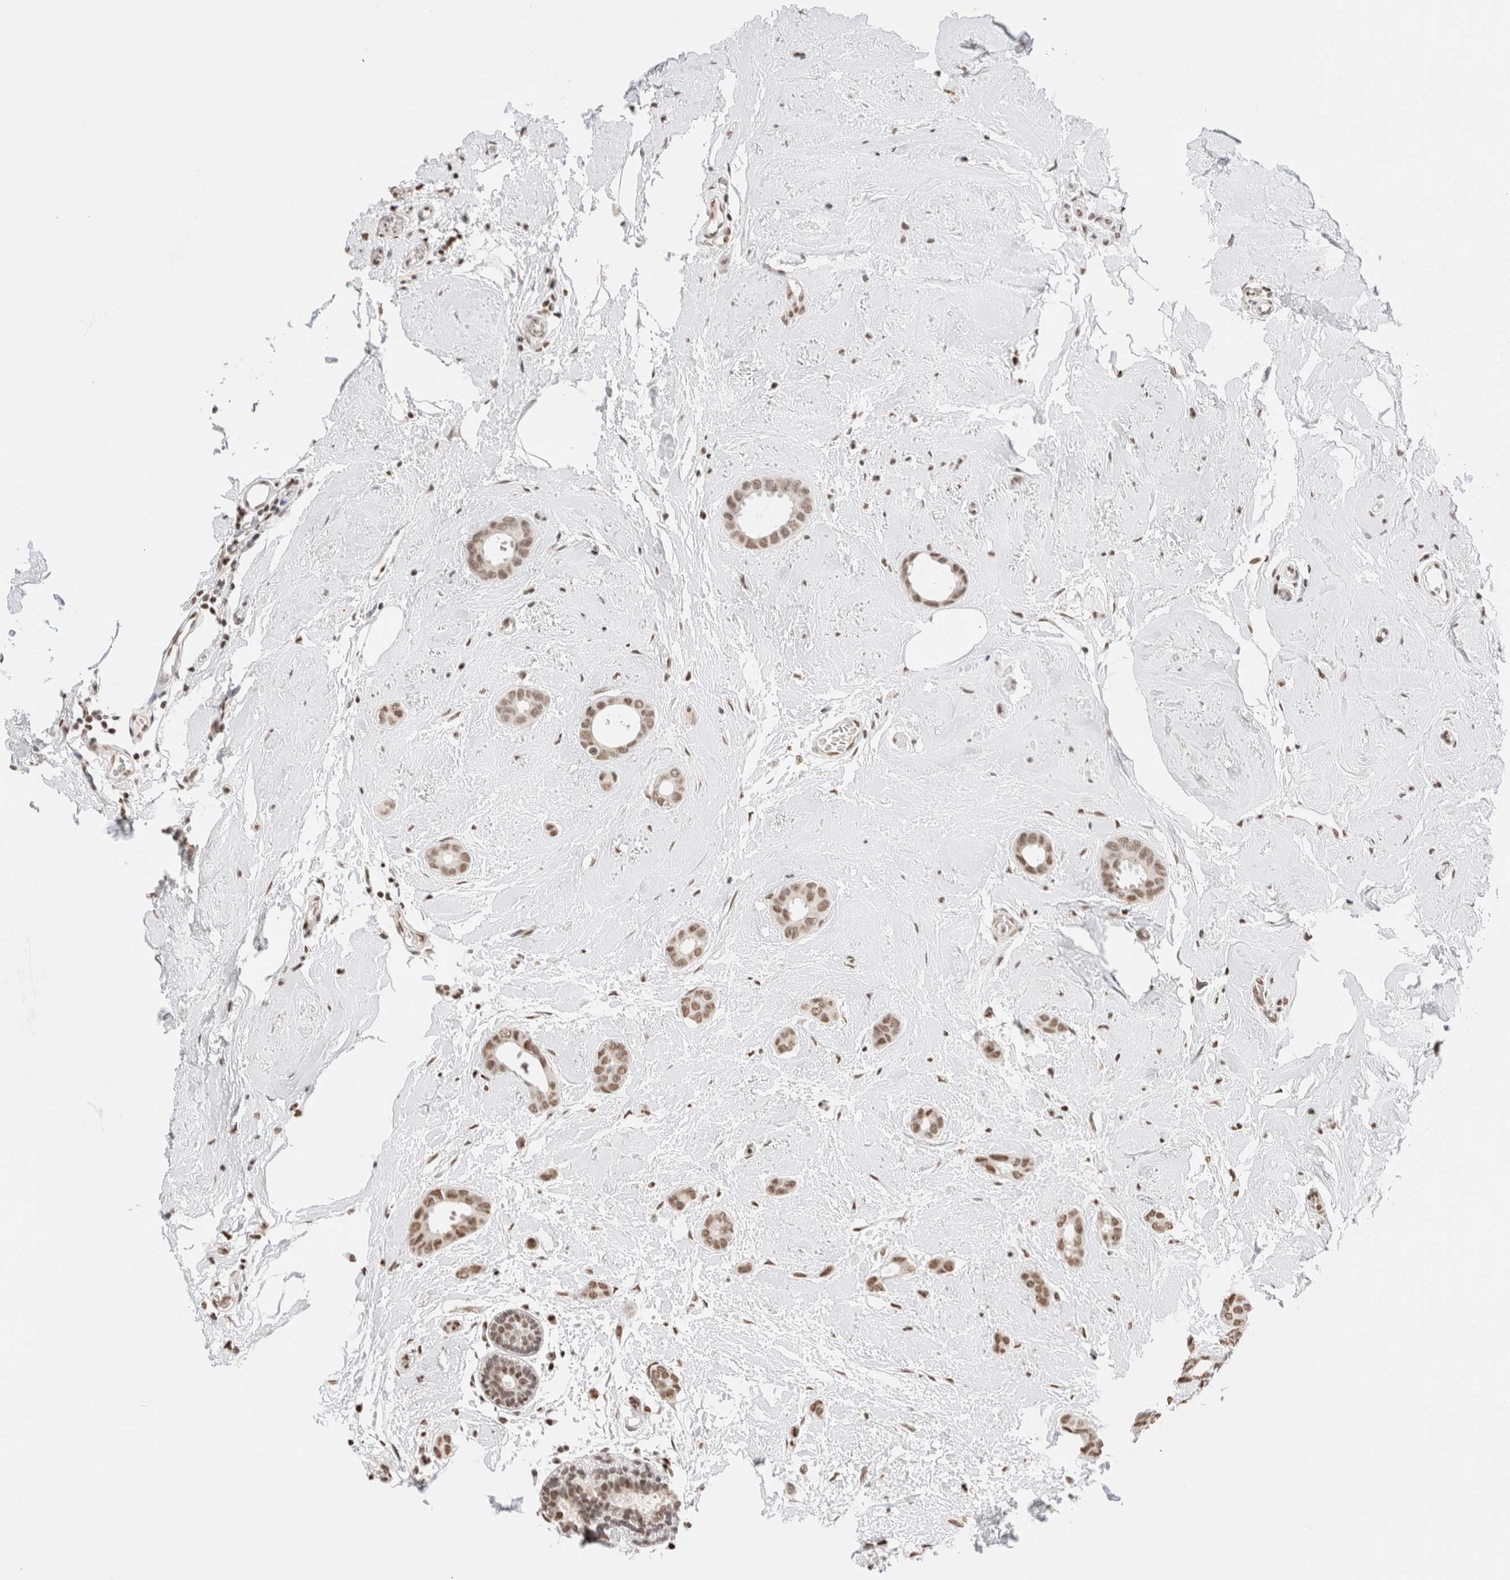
{"staining": {"intensity": "moderate", "quantity": ">75%", "location": "nuclear"}, "tissue": "breast cancer", "cell_type": "Tumor cells", "image_type": "cancer", "snomed": [{"axis": "morphology", "description": "Duct carcinoma"}, {"axis": "topography", "description": "Breast"}], "caption": "A brown stain labels moderate nuclear positivity of a protein in breast cancer tumor cells. The staining is performed using DAB (3,3'-diaminobenzidine) brown chromogen to label protein expression. The nuclei are counter-stained blue using hematoxylin.", "gene": "SUPT3H", "patient": {"sex": "female", "age": 55}}